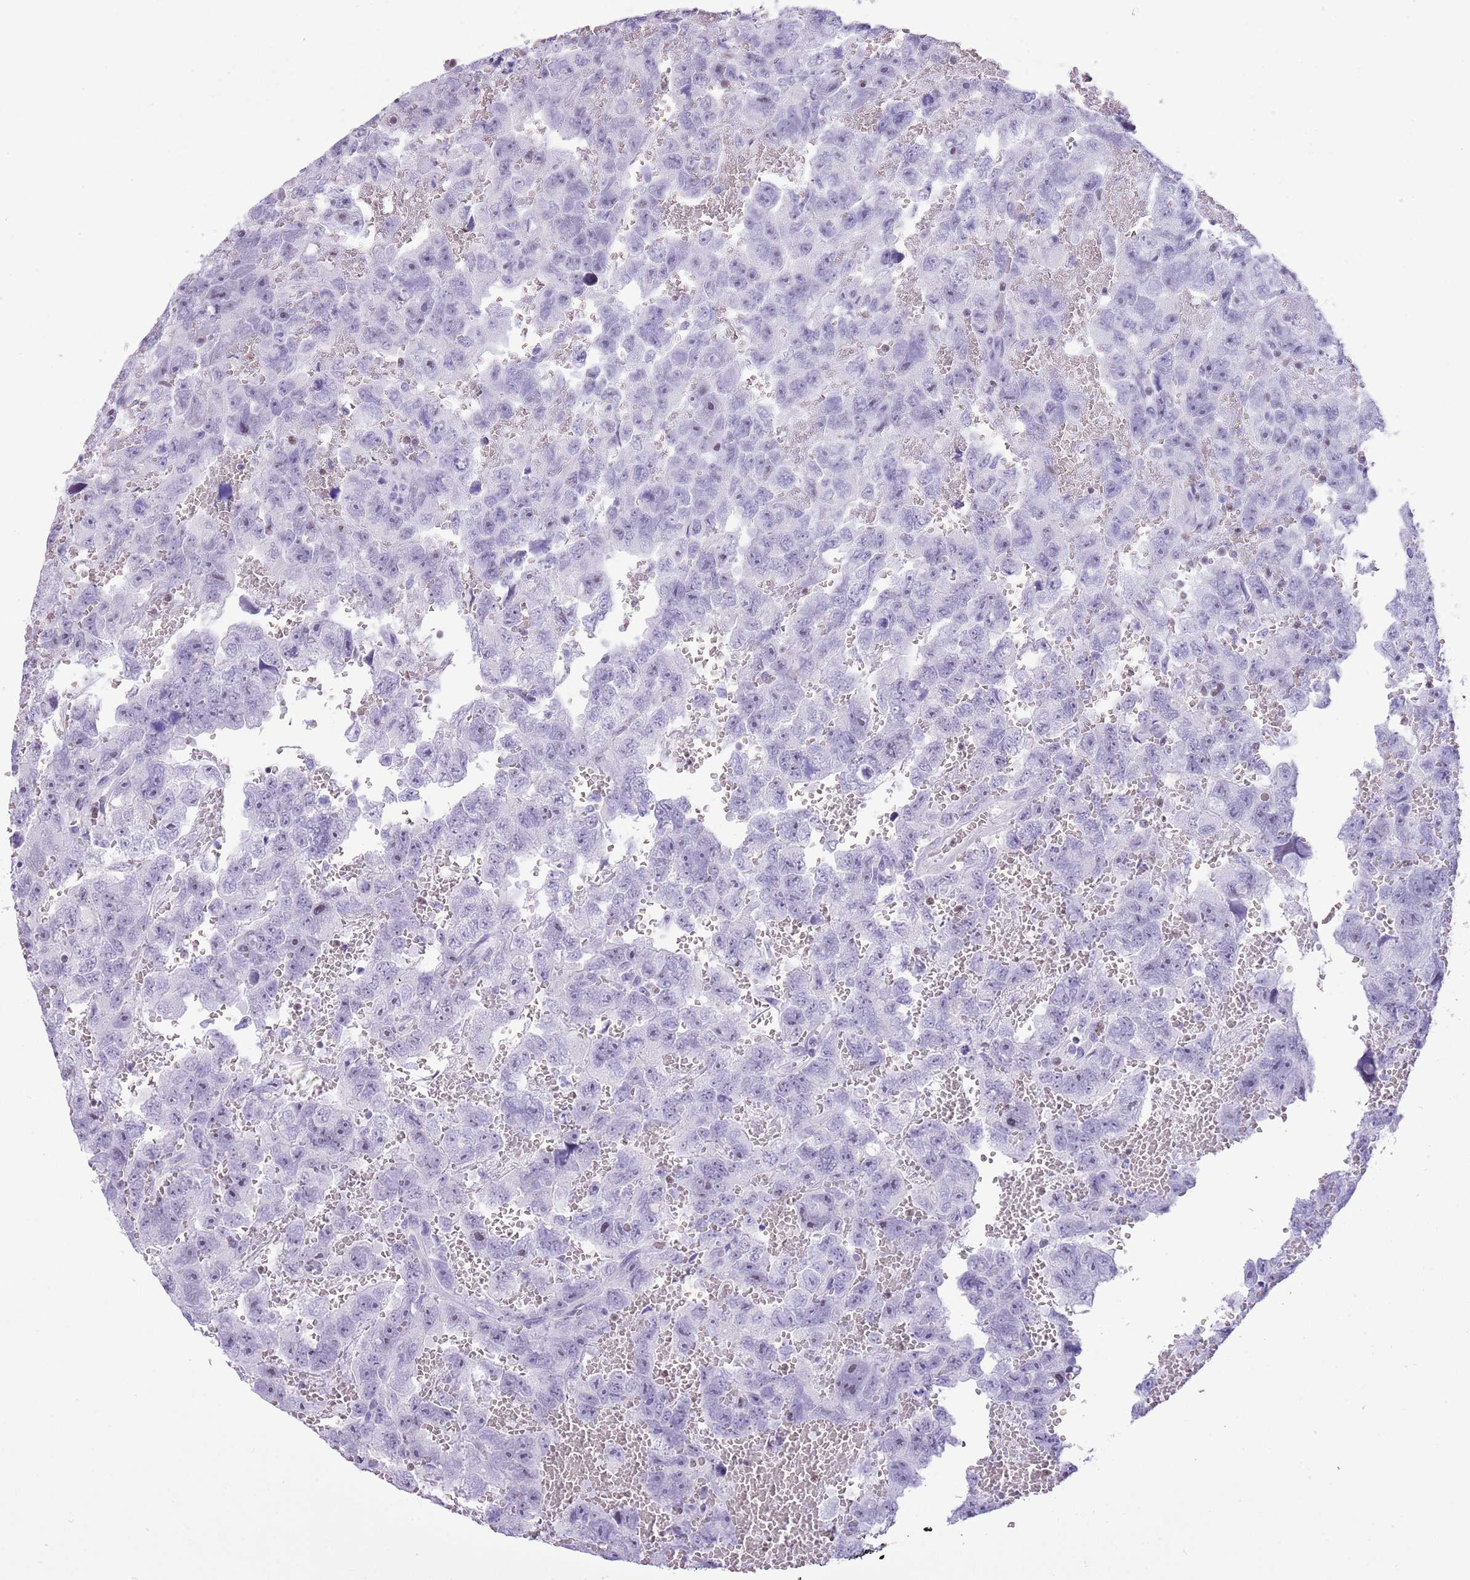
{"staining": {"intensity": "negative", "quantity": "none", "location": "none"}, "tissue": "testis cancer", "cell_type": "Tumor cells", "image_type": "cancer", "snomed": [{"axis": "morphology", "description": "Carcinoma, Embryonal, NOS"}, {"axis": "topography", "description": "Testis"}], "caption": "DAB immunohistochemical staining of human embryonal carcinoma (testis) exhibits no significant positivity in tumor cells. (Brightfield microscopy of DAB immunohistochemistry at high magnification).", "gene": "BCL11B", "patient": {"sex": "male", "age": 45}}